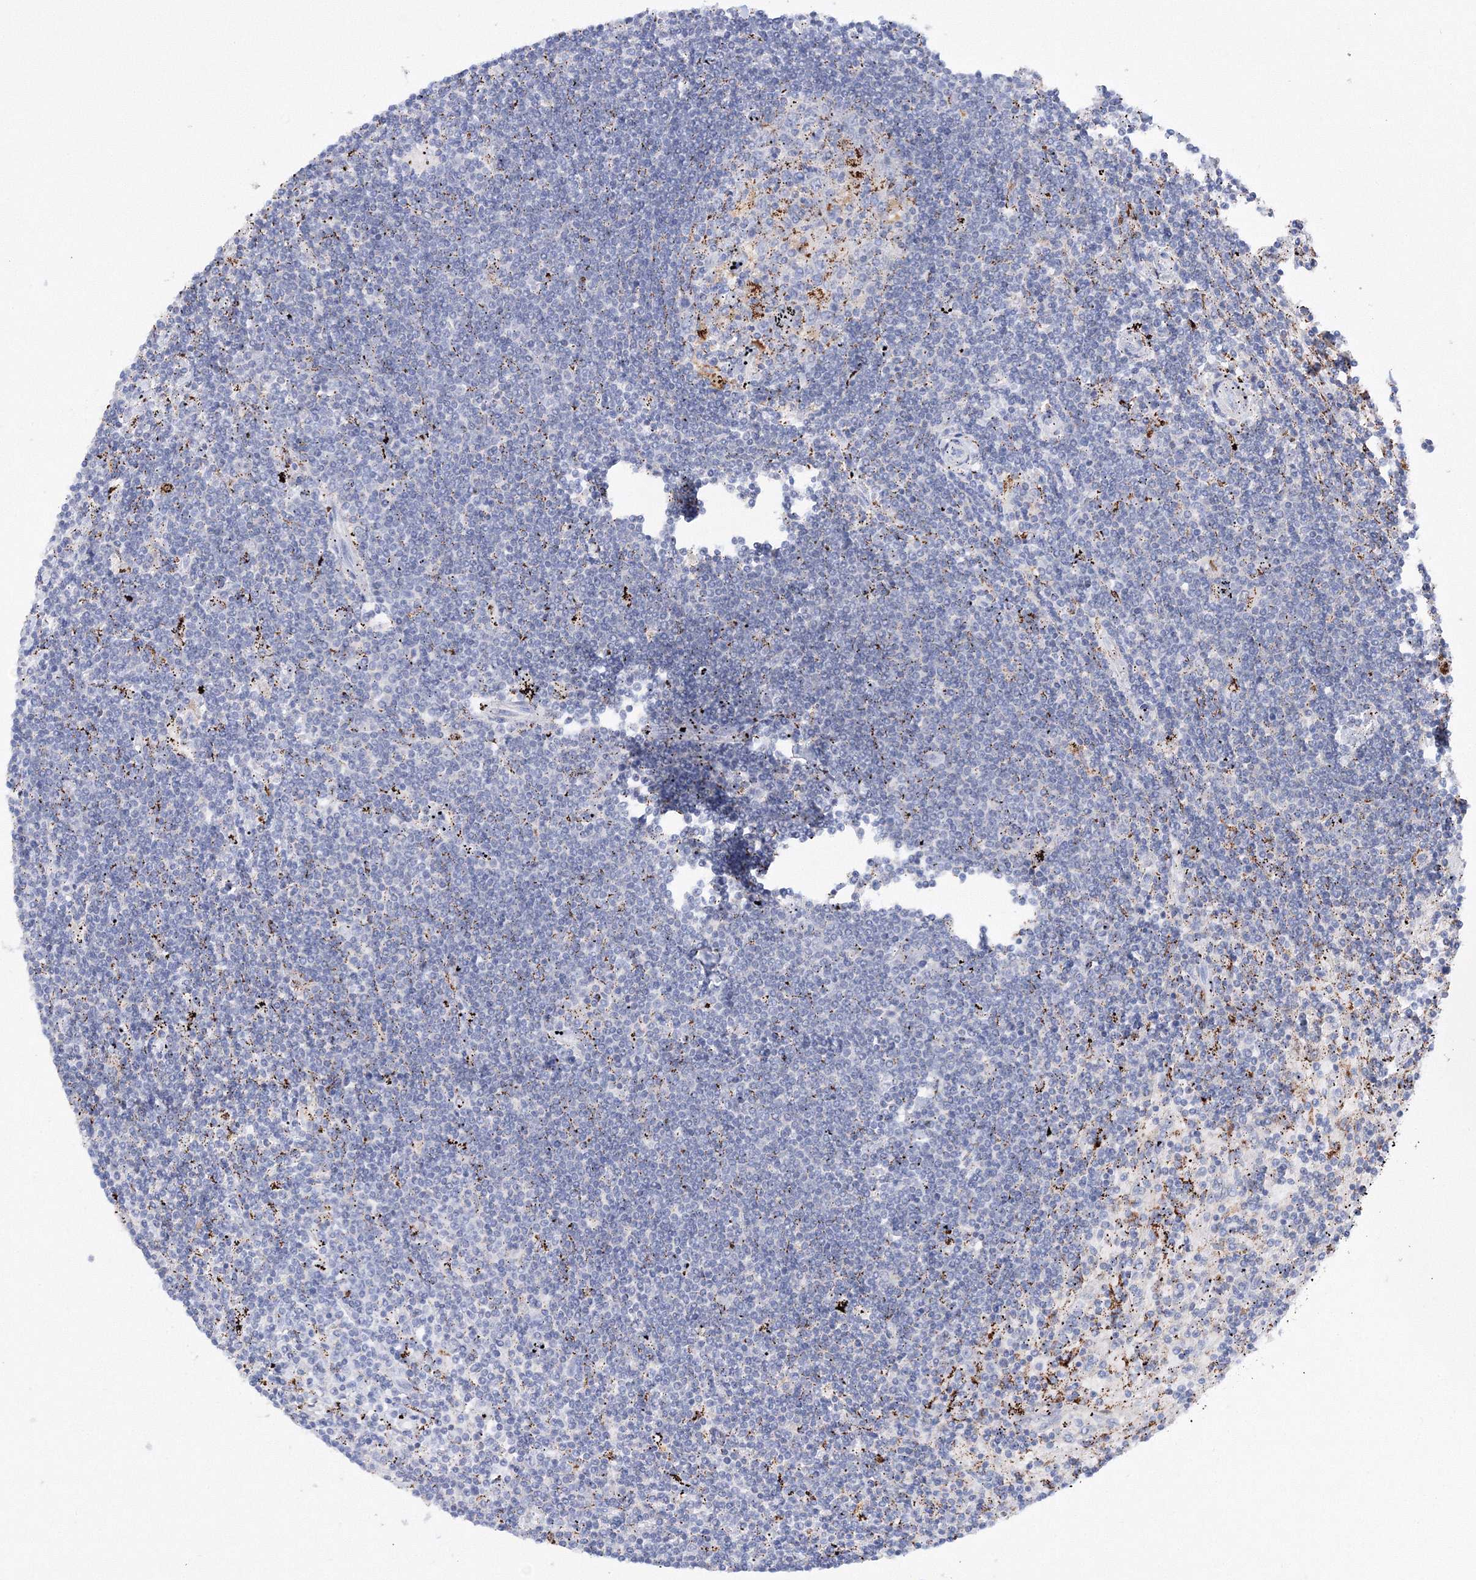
{"staining": {"intensity": "negative", "quantity": "none", "location": "none"}, "tissue": "lymphoma", "cell_type": "Tumor cells", "image_type": "cancer", "snomed": [{"axis": "morphology", "description": "Malignant lymphoma, non-Hodgkin's type, Low grade"}, {"axis": "topography", "description": "Spleen"}], "caption": "This is an IHC micrograph of malignant lymphoma, non-Hodgkin's type (low-grade). There is no expression in tumor cells.", "gene": "MERTK", "patient": {"sex": "male", "age": 76}}